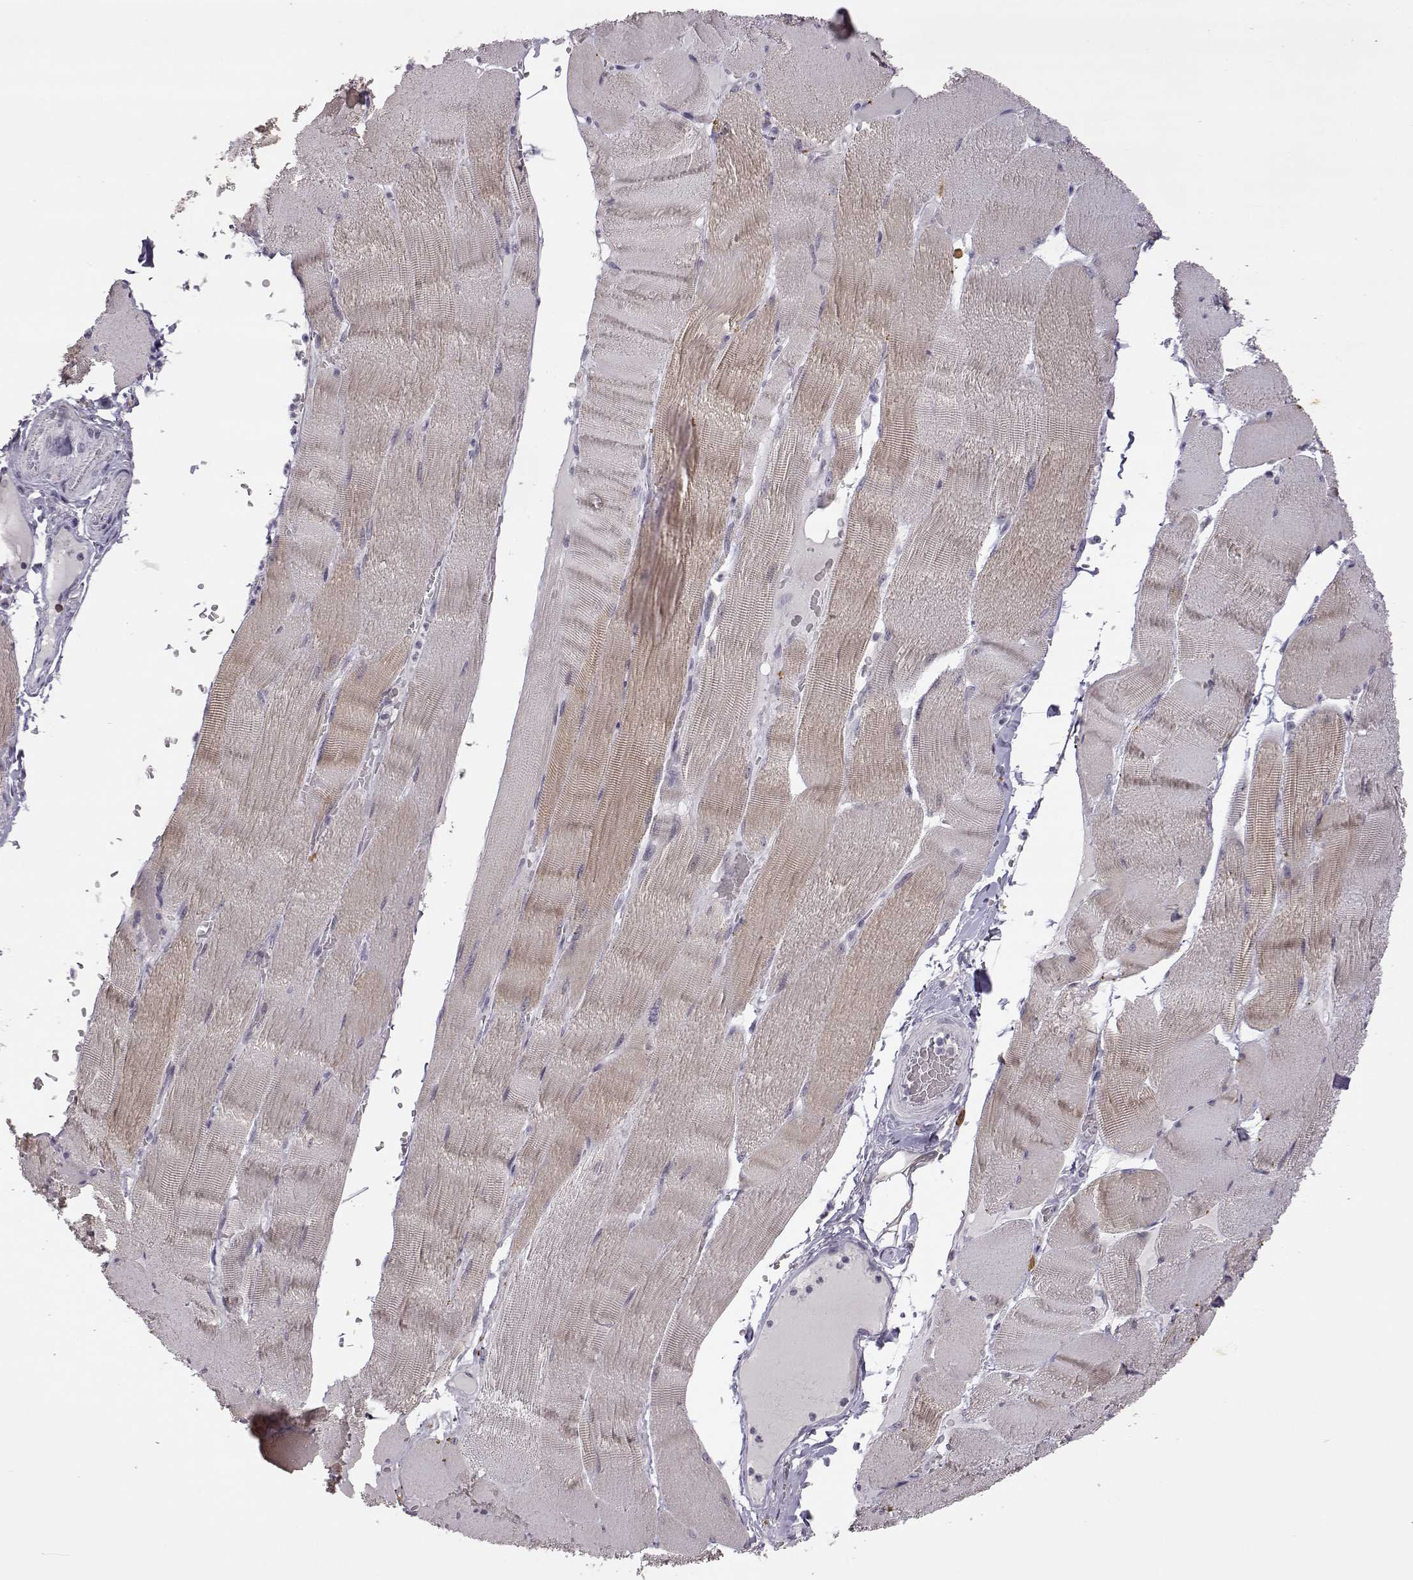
{"staining": {"intensity": "weak", "quantity": "25%-75%", "location": "cytoplasmic/membranous"}, "tissue": "skeletal muscle", "cell_type": "Myocytes", "image_type": "normal", "snomed": [{"axis": "morphology", "description": "Normal tissue, NOS"}, {"axis": "topography", "description": "Skeletal muscle"}], "caption": "About 25%-75% of myocytes in normal human skeletal muscle show weak cytoplasmic/membranous protein positivity as visualized by brown immunohistochemical staining.", "gene": "VGF", "patient": {"sex": "male", "age": 56}}